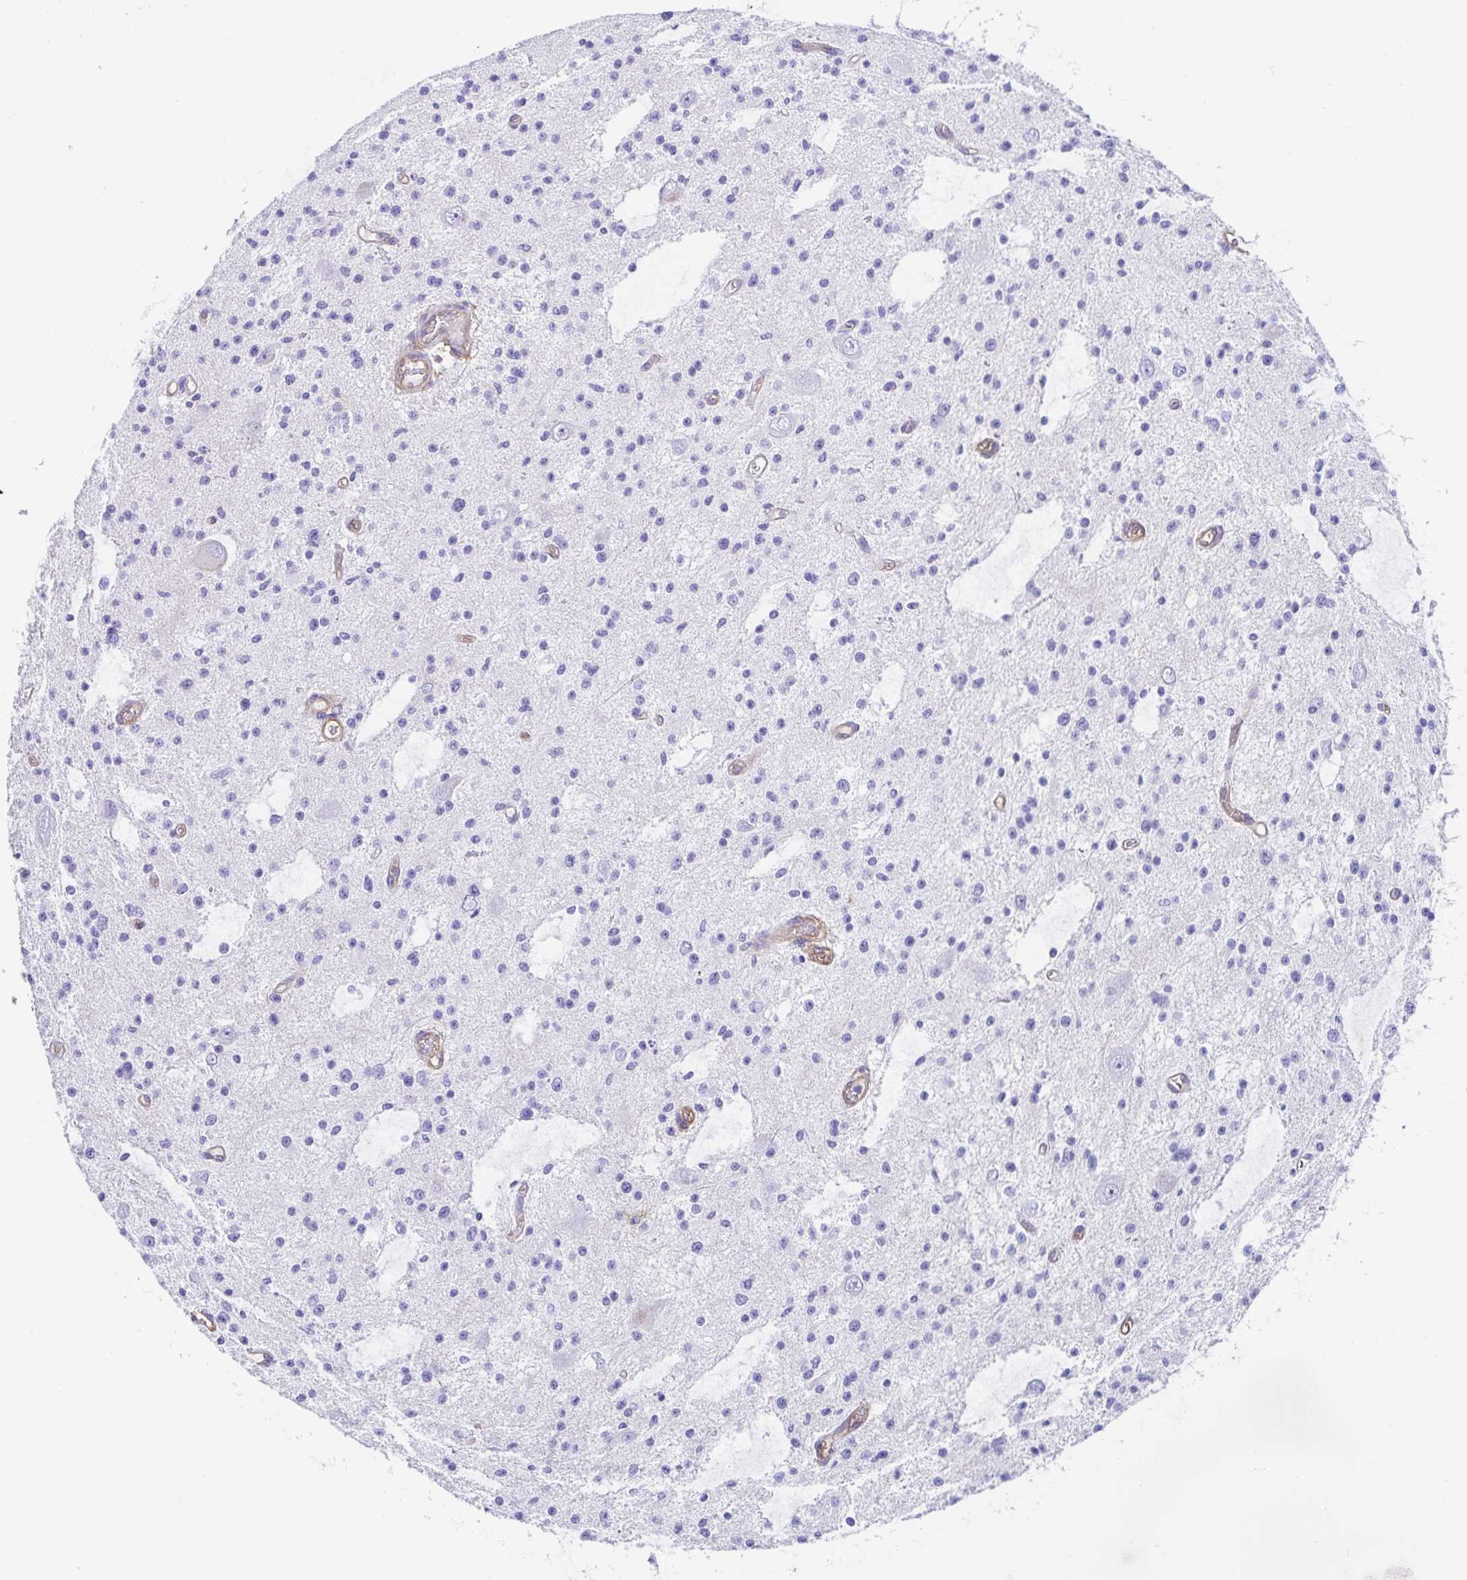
{"staining": {"intensity": "negative", "quantity": "none", "location": "none"}, "tissue": "glioma", "cell_type": "Tumor cells", "image_type": "cancer", "snomed": [{"axis": "morphology", "description": "Glioma, malignant, Low grade"}, {"axis": "topography", "description": "Brain"}], "caption": "The photomicrograph exhibits no significant expression in tumor cells of malignant low-grade glioma.", "gene": "ANXA2", "patient": {"sex": "male", "age": 43}}